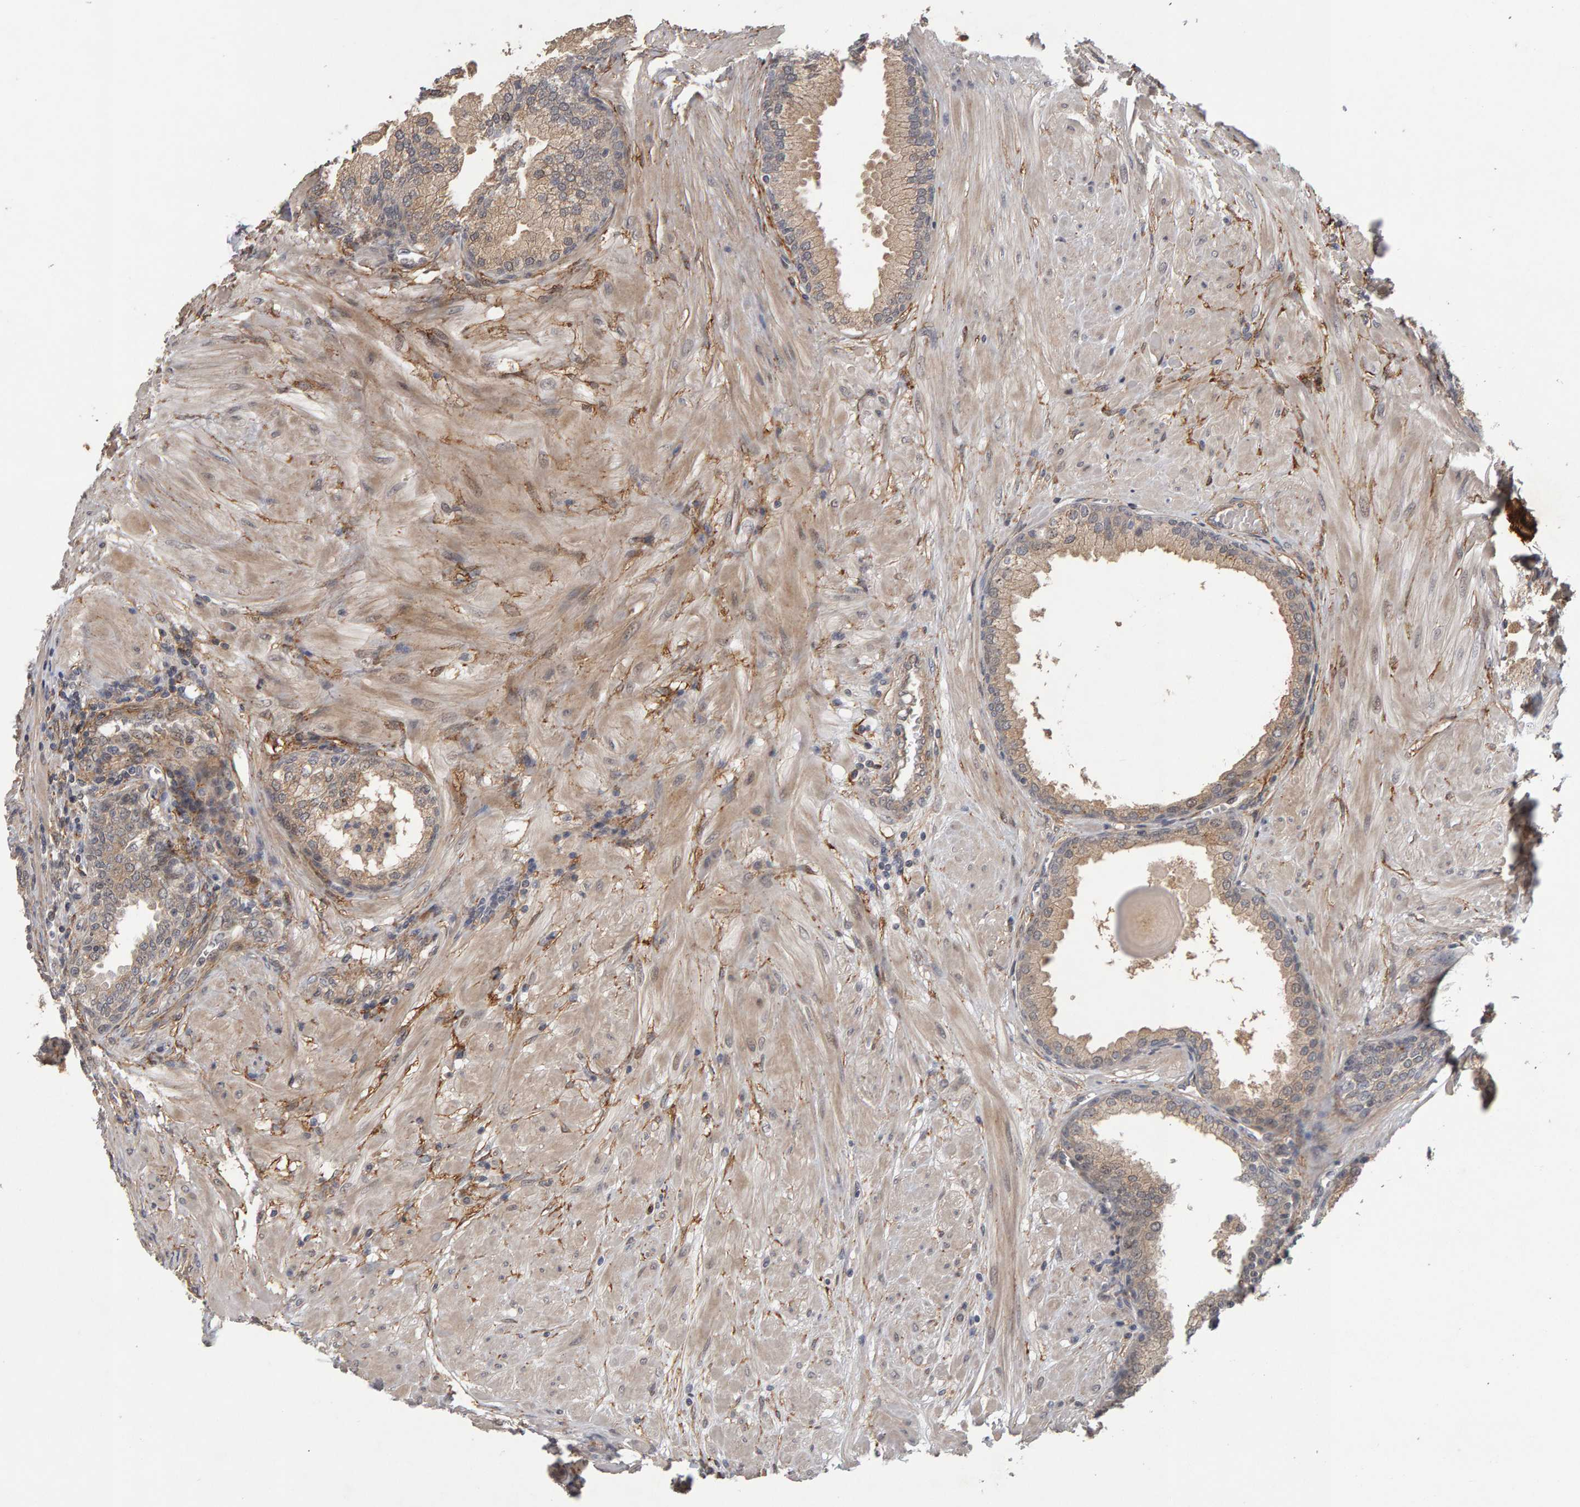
{"staining": {"intensity": "weak", "quantity": ">75%", "location": "cytoplasmic/membranous"}, "tissue": "prostate", "cell_type": "Glandular cells", "image_type": "normal", "snomed": [{"axis": "morphology", "description": "Normal tissue, NOS"}, {"axis": "topography", "description": "Prostate"}], "caption": "This image demonstrates IHC staining of normal prostate, with low weak cytoplasmic/membranous staining in approximately >75% of glandular cells.", "gene": "CDCA5", "patient": {"sex": "male", "age": 51}}